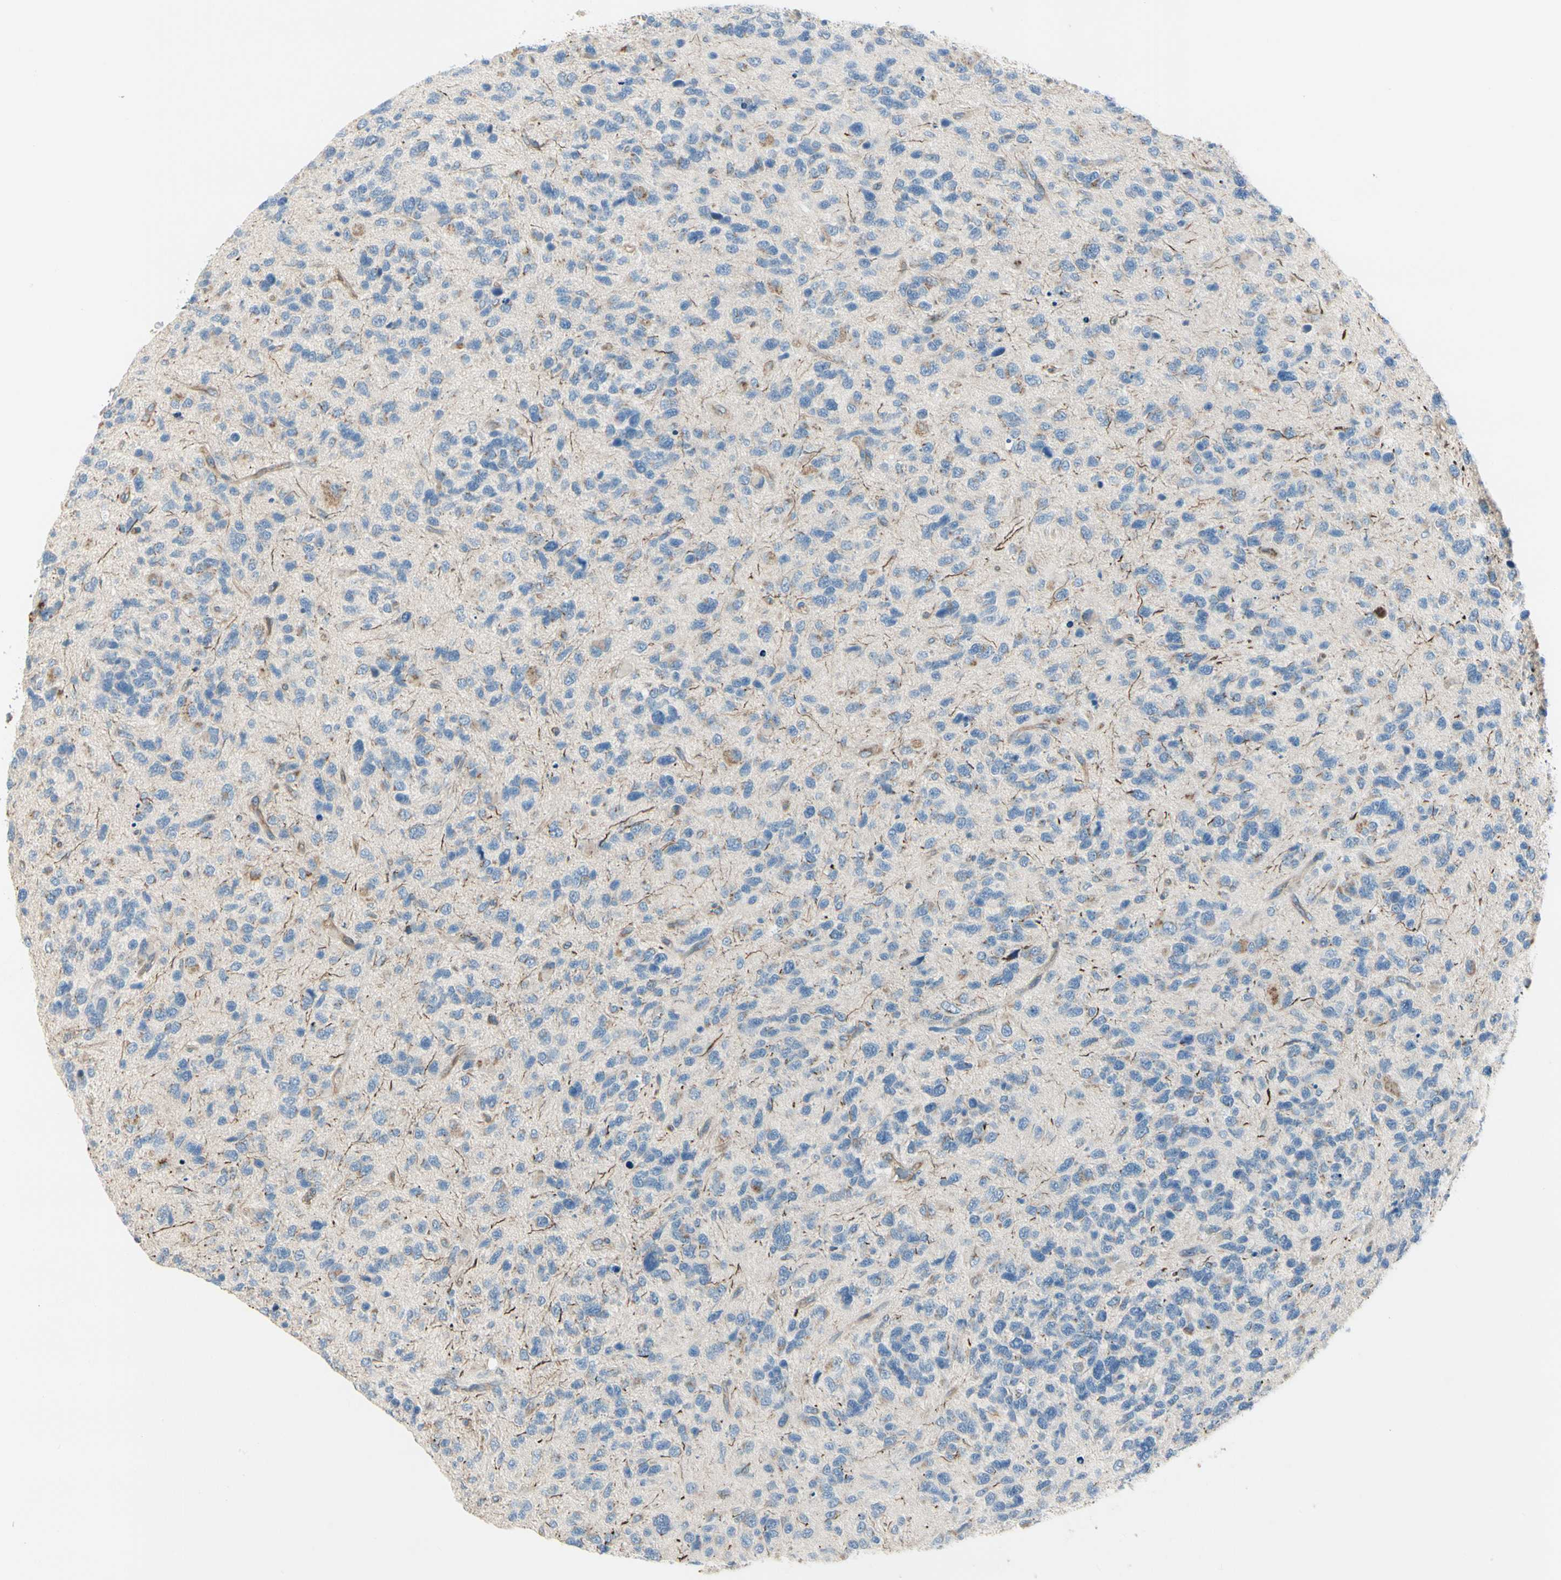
{"staining": {"intensity": "negative", "quantity": "none", "location": "none"}, "tissue": "glioma", "cell_type": "Tumor cells", "image_type": "cancer", "snomed": [{"axis": "morphology", "description": "Glioma, malignant, High grade"}, {"axis": "topography", "description": "Brain"}], "caption": "This is an immunohistochemistry (IHC) photomicrograph of glioma. There is no staining in tumor cells.", "gene": "ABCA3", "patient": {"sex": "female", "age": 58}}